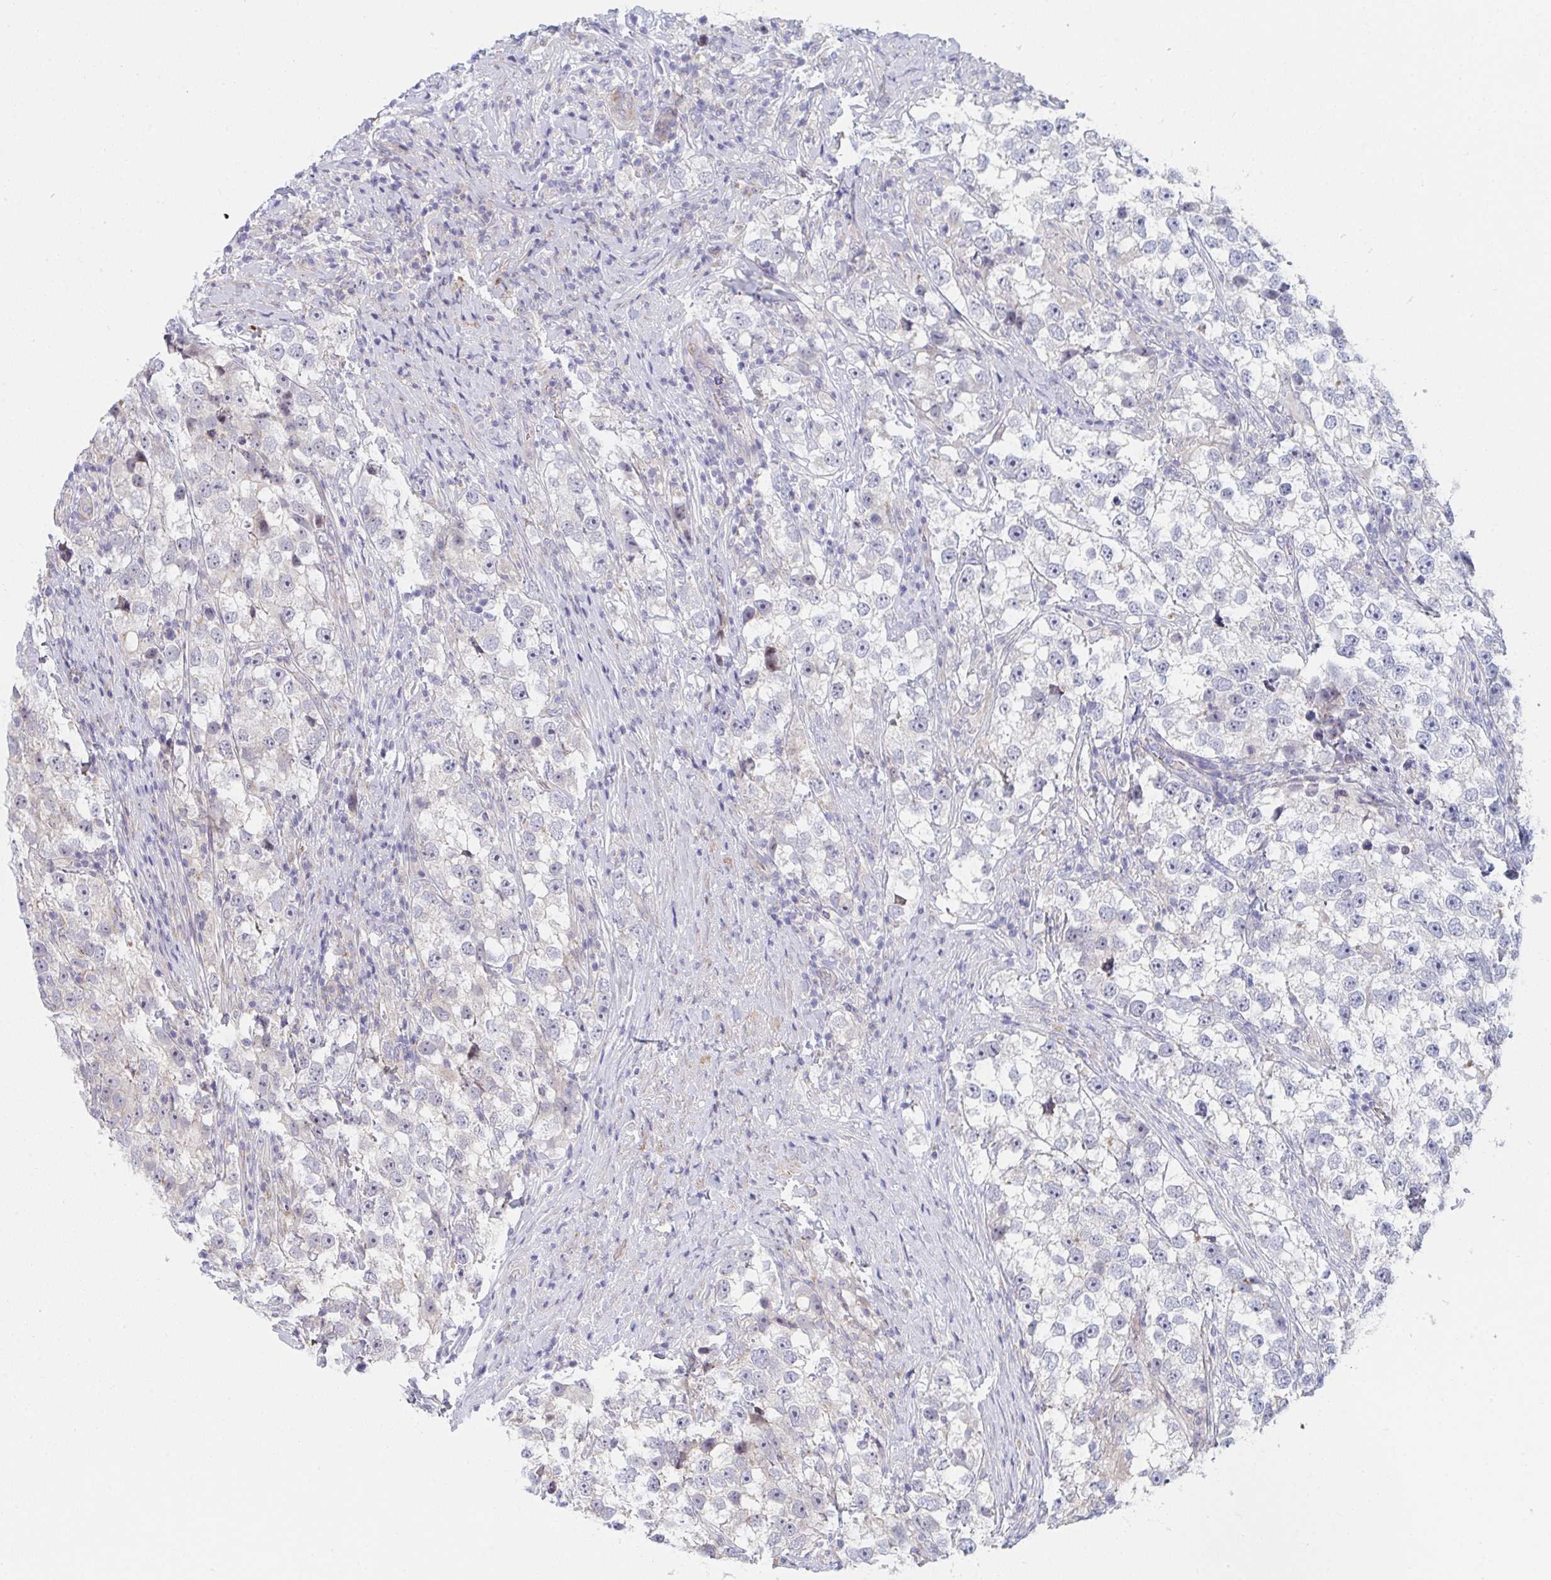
{"staining": {"intensity": "negative", "quantity": "none", "location": "none"}, "tissue": "testis cancer", "cell_type": "Tumor cells", "image_type": "cancer", "snomed": [{"axis": "morphology", "description": "Seminoma, NOS"}, {"axis": "topography", "description": "Testis"}], "caption": "Human seminoma (testis) stained for a protein using immunohistochemistry reveals no staining in tumor cells.", "gene": "TNFSF4", "patient": {"sex": "male", "age": 46}}